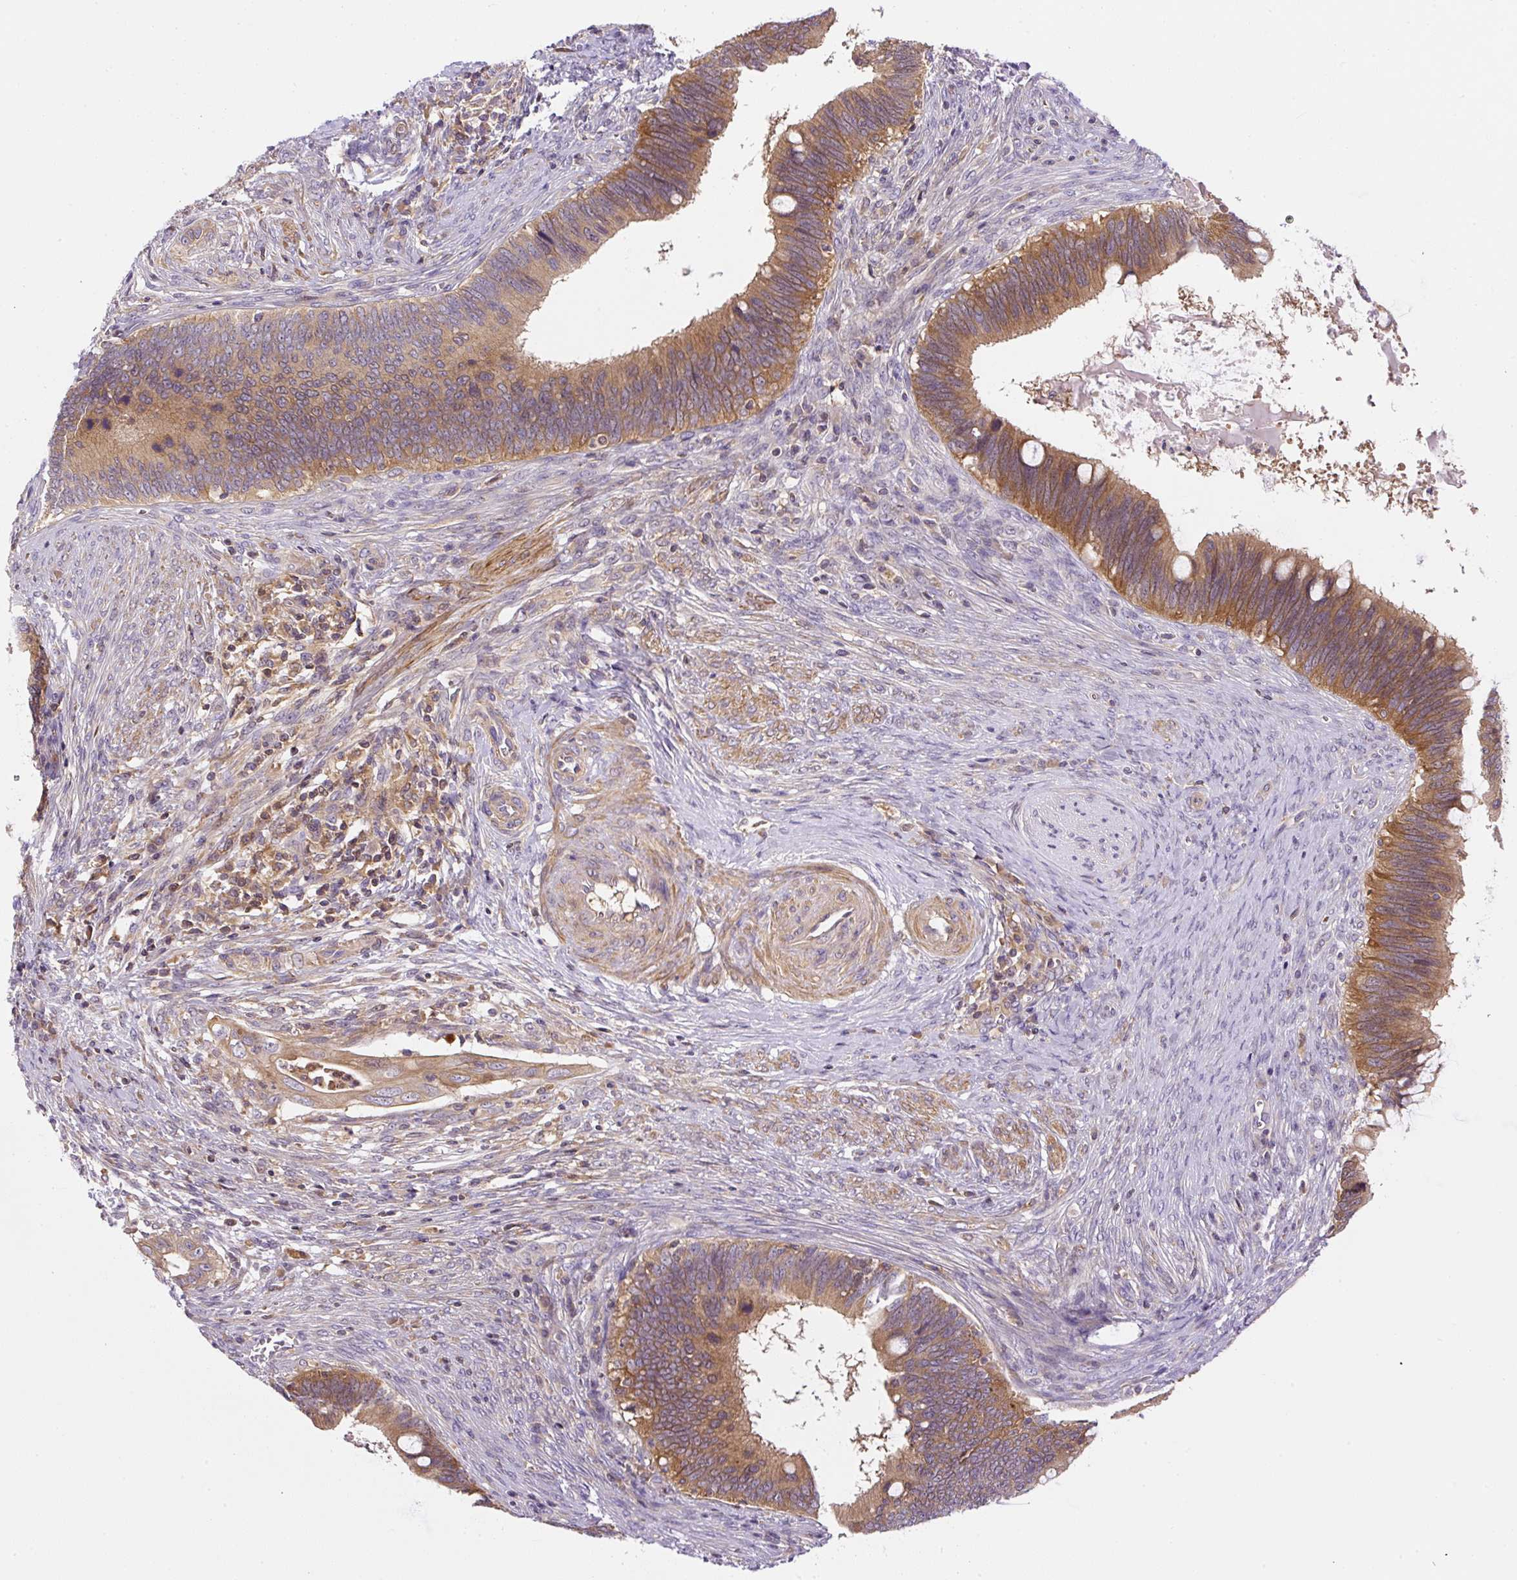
{"staining": {"intensity": "moderate", "quantity": ">75%", "location": "cytoplasmic/membranous"}, "tissue": "cervical cancer", "cell_type": "Tumor cells", "image_type": "cancer", "snomed": [{"axis": "morphology", "description": "Adenocarcinoma, NOS"}, {"axis": "topography", "description": "Cervix"}], "caption": "The photomicrograph exhibits a brown stain indicating the presence of a protein in the cytoplasmic/membranous of tumor cells in cervical cancer (adenocarcinoma).", "gene": "CCDC28A", "patient": {"sex": "female", "age": 42}}